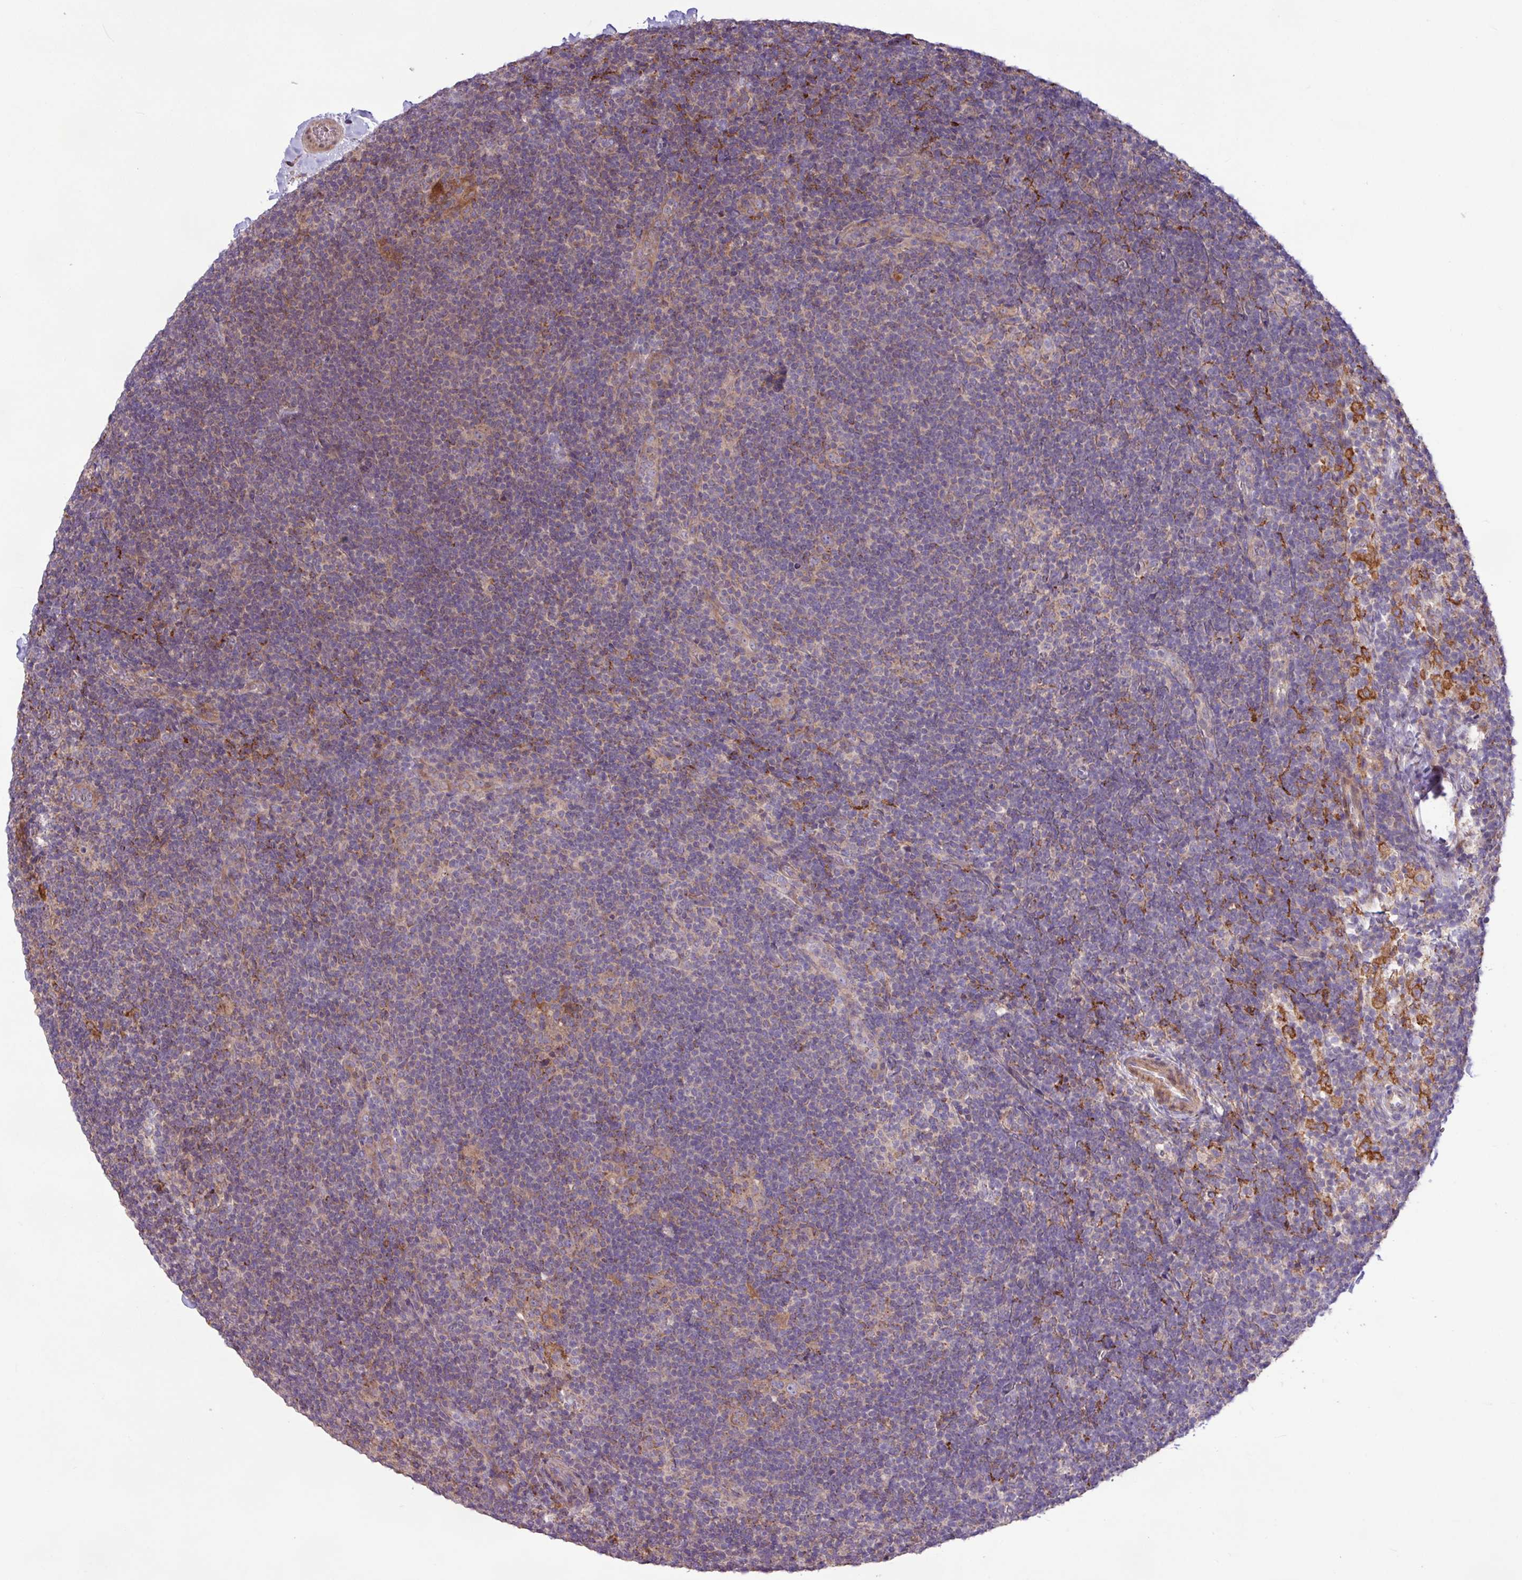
{"staining": {"intensity": "moderate", "quantity": "25%-75%", "location": "cytoplasmic/membranous"}, "tissue": "lymphoma", "cell_type": "Tumor cells", "image_type": "cancer", "snomed": [{"axis": "morphology", "description": "Hodgkin's disease, NOS"}, {"axis": "topography", "description": "Lymph node"}], "caption": "Hodgkin's disease stained with DAB (3,3'-diaminobenzidine) immunohistochemistry (IHC) reveals medium levels of moderate cytoplasmic/membranous staining in about 25%-75% of tumor cells. The protein is stained brown, and the nuclei are stained in blue (DAB (3,3'-diaminobenzidine) IHC with brightfield microscopy, high magnification).", "gene": "ARHGEF25", "patient": {"sex": "female", "age": 57}}